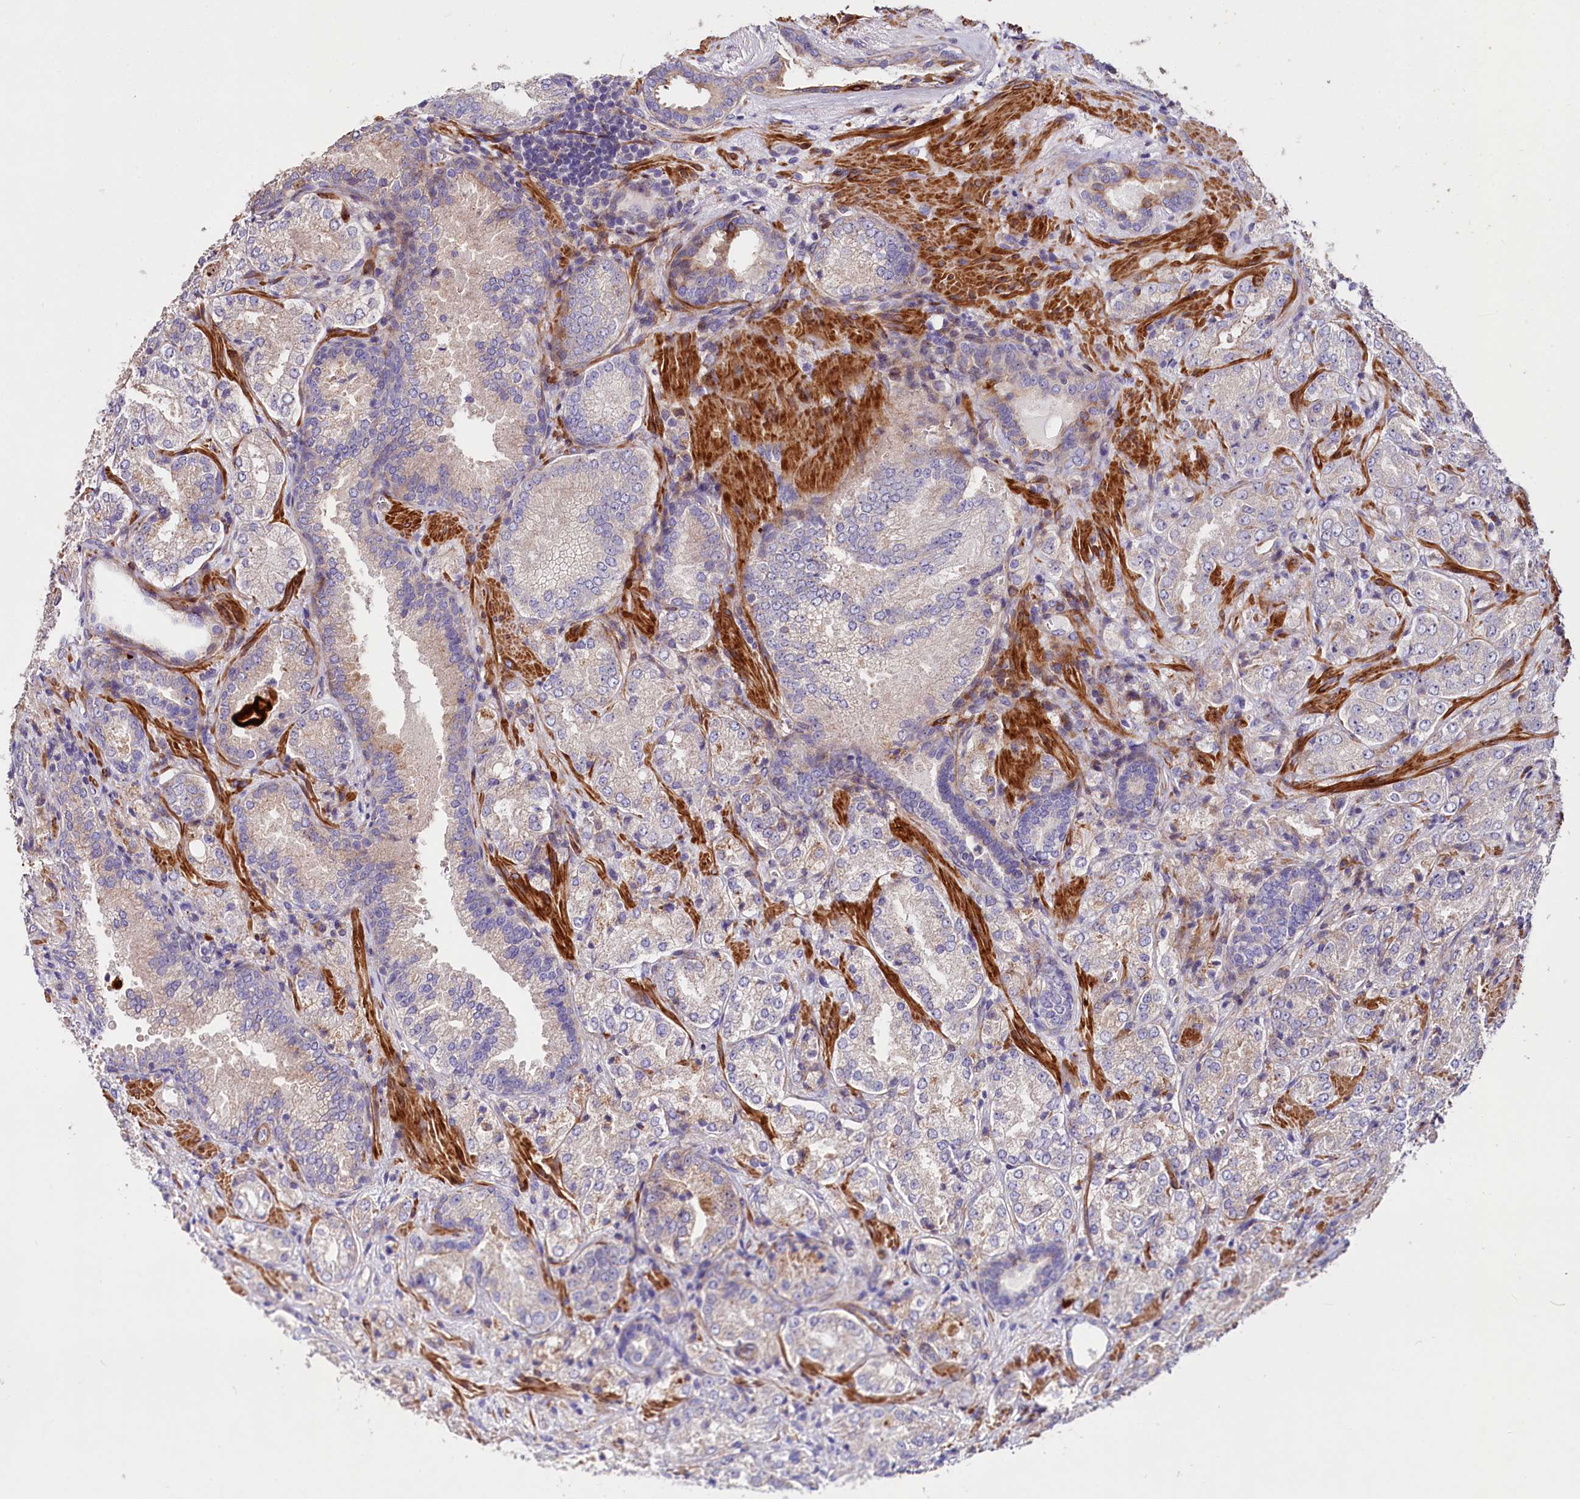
{"staining": {"intensity": "weak", "quantity": "25%-75%", "location": "cytoplasmic/membranous"}, "tissue": "prostate cancer", "cell_type": "Tumor cells", "image_type": "cancer", "snomed": [{"axis": "morphology", "description": "Adenocarcinoma, Low grade"}, {"axis": "topography", "description": "Prostate"}], "caption": "Weak cytoplasmic/membranous protein positivity is appreciated in approximately 25%-75% of tumor cells in prostate cancer (low-grade adenocarcinoma).", "gene": "WNT8A", "patient": {"sex": "male", "age": 74}}